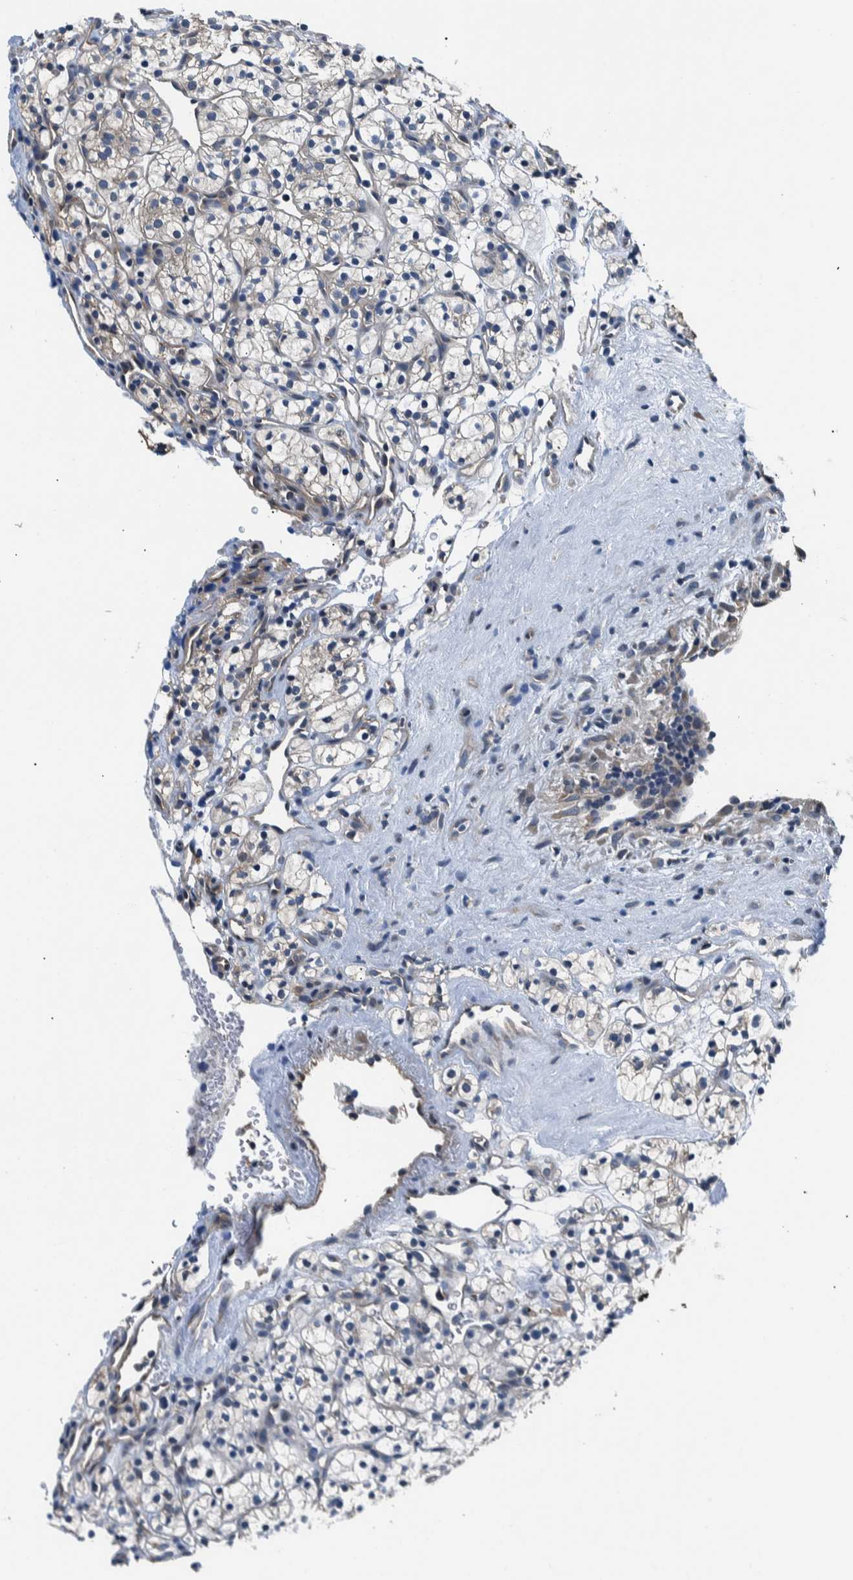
{"staining": {"intensity": "weak", "quantity": ">75%", "location": "cytoplasmic/membranous"}, "tissue": "renal cancer", "cell_type": "Tumor cells", "image_type": "cancer", "snomed": [{"axis": "morphology", "description": "Adenocarcinoma, NOS"}, {"axis": "topography", "description": "Kidney"}], "caption": "DAB immunohistochemical staining of renal cancer (adenocarcinoma) reveals weak cytoplasmic/membranous protein staining in approximately >75% of tumor cells.", "gene": "NIBAN2", "patient": {"sex": "female", "age": 57}}